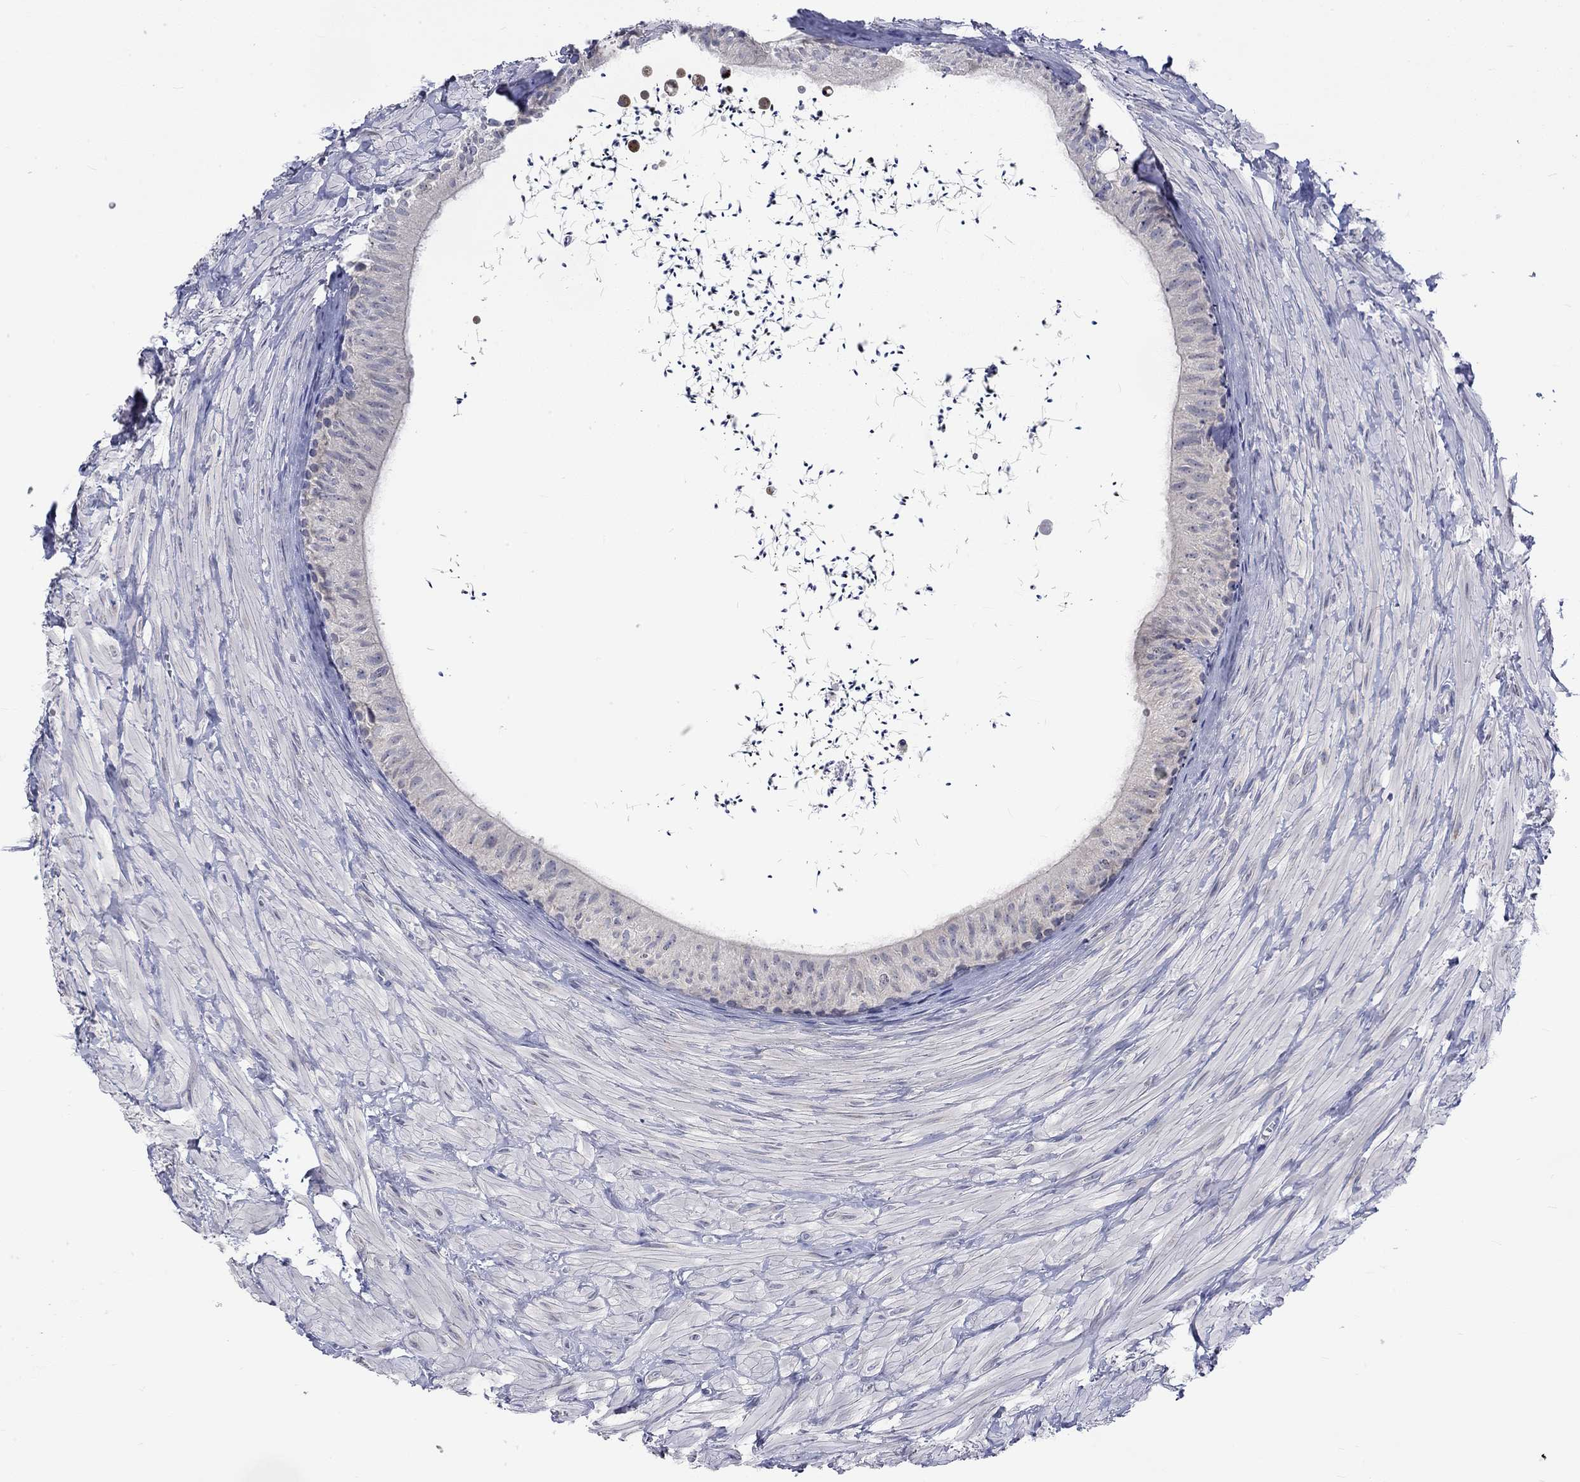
{"staining": {"intensity": "negative", "quantity": "none", "location": "none"}, "tissue": "epididymis", "cell_type": "Glandular cells", "image_type": "normal", "snomed": [{"axis": "morphology", "description": "Normal tissue, NOS"}, {"axis": "topography", "description": "Epididymis"}], "caption": "This is an IHC micrograph of unremarkable human epididymis. There is no expression in glandular cells.", "gene": "CERS1", "patient": {"sex": "male", "age": 32}}